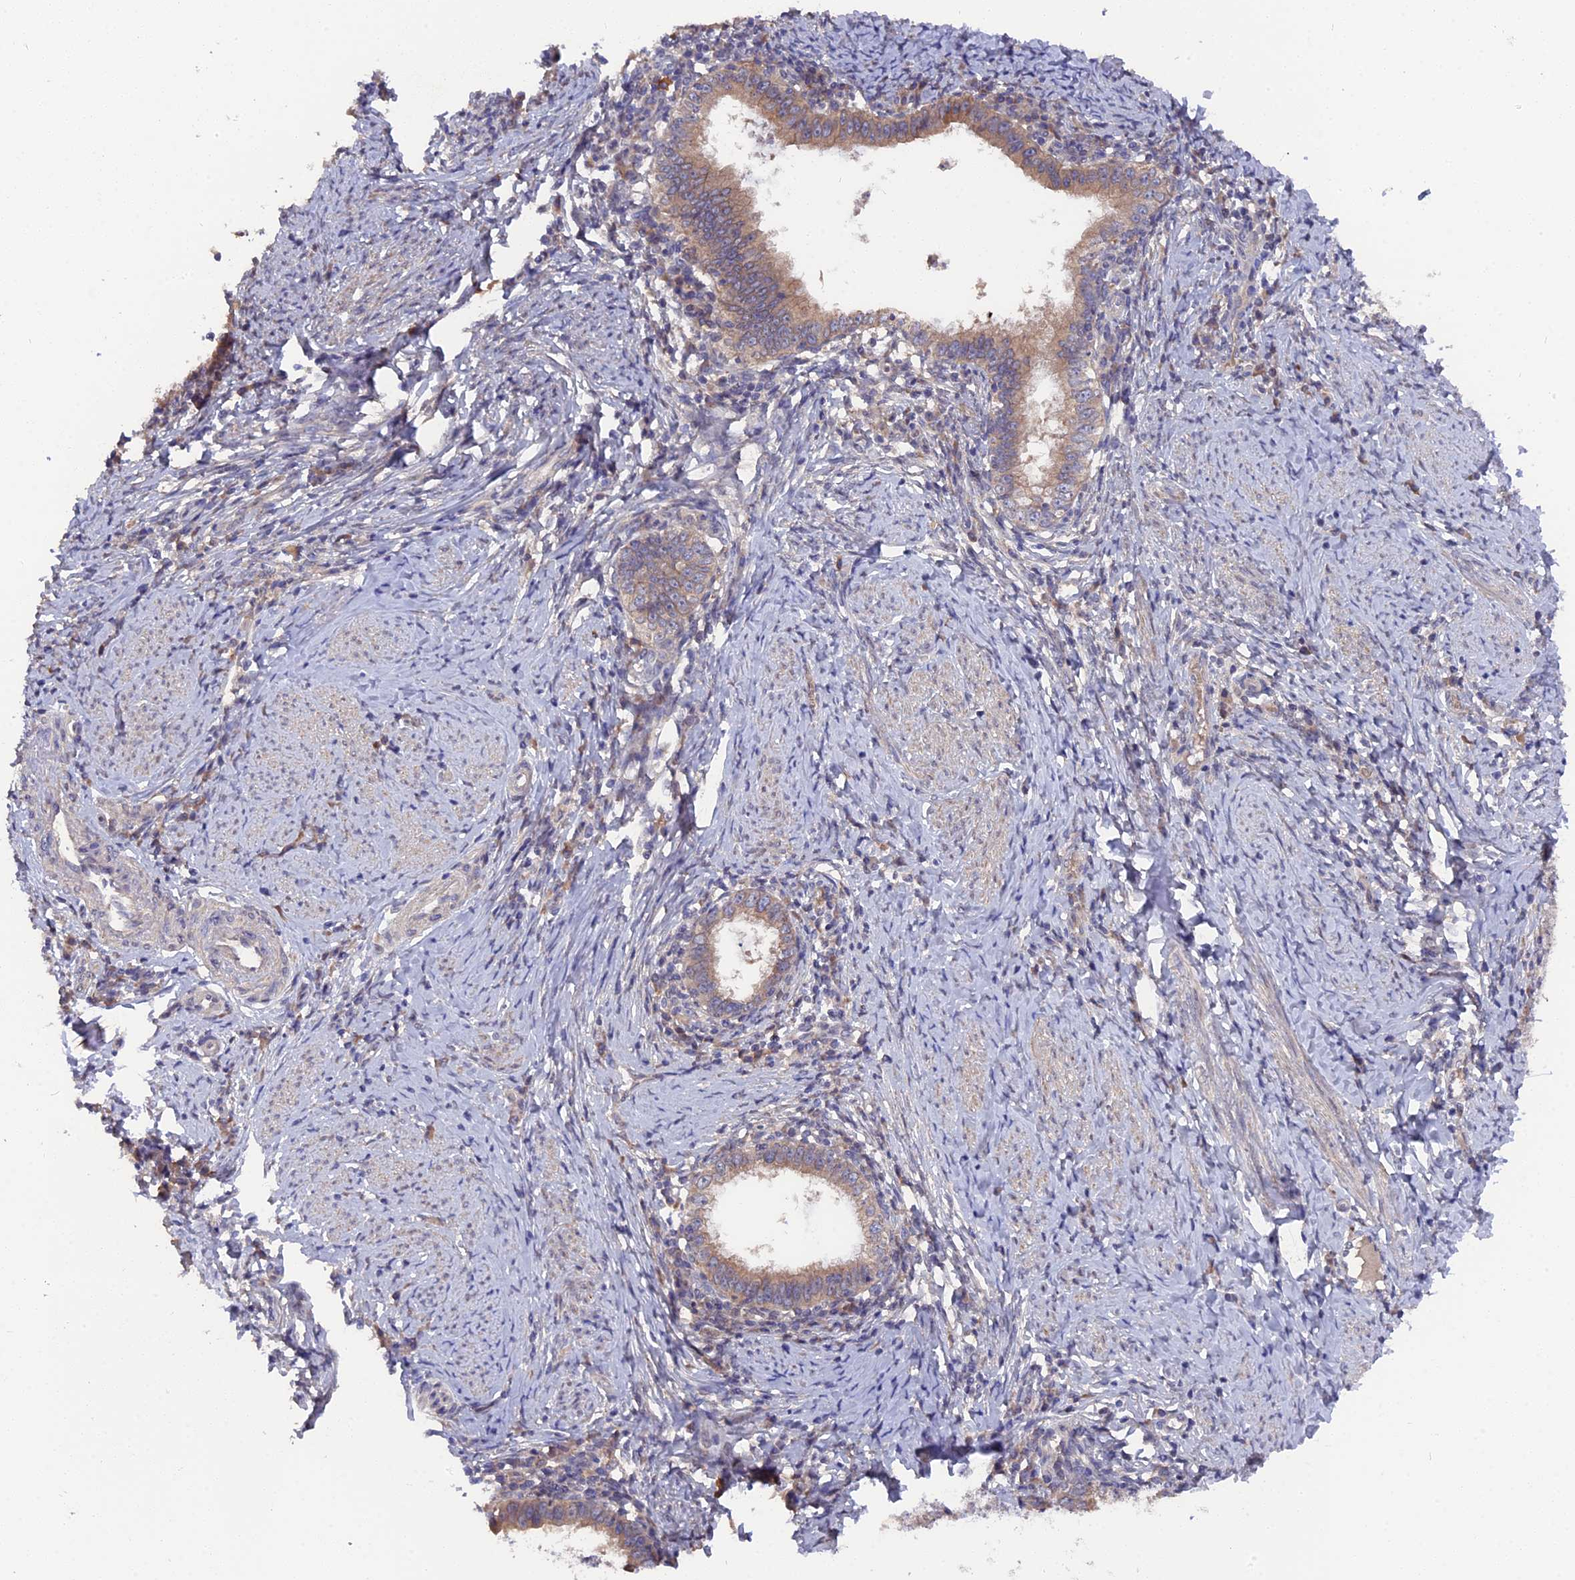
{"staining": {"intensity": "weak", "quantity": ">75%", "location": "cytoplasmic/membranous"}, "tissue": "cervical cancer", "cell_type": "Tumor cells", "image_type": "cancer", "snomed": [{"axis": "morphology", "description": "Adenocarcinoma, NOS"}, {"axis": "topography", "description": "Cervix"}], "caption": "Cervical cancer (adenocarcinoma) tissue reveals weak cytoplasmic/membranous expression in about >75% of tumor cells", "gene": "ZCCHC2", "patient": {"sex": "female", "age": 36}}